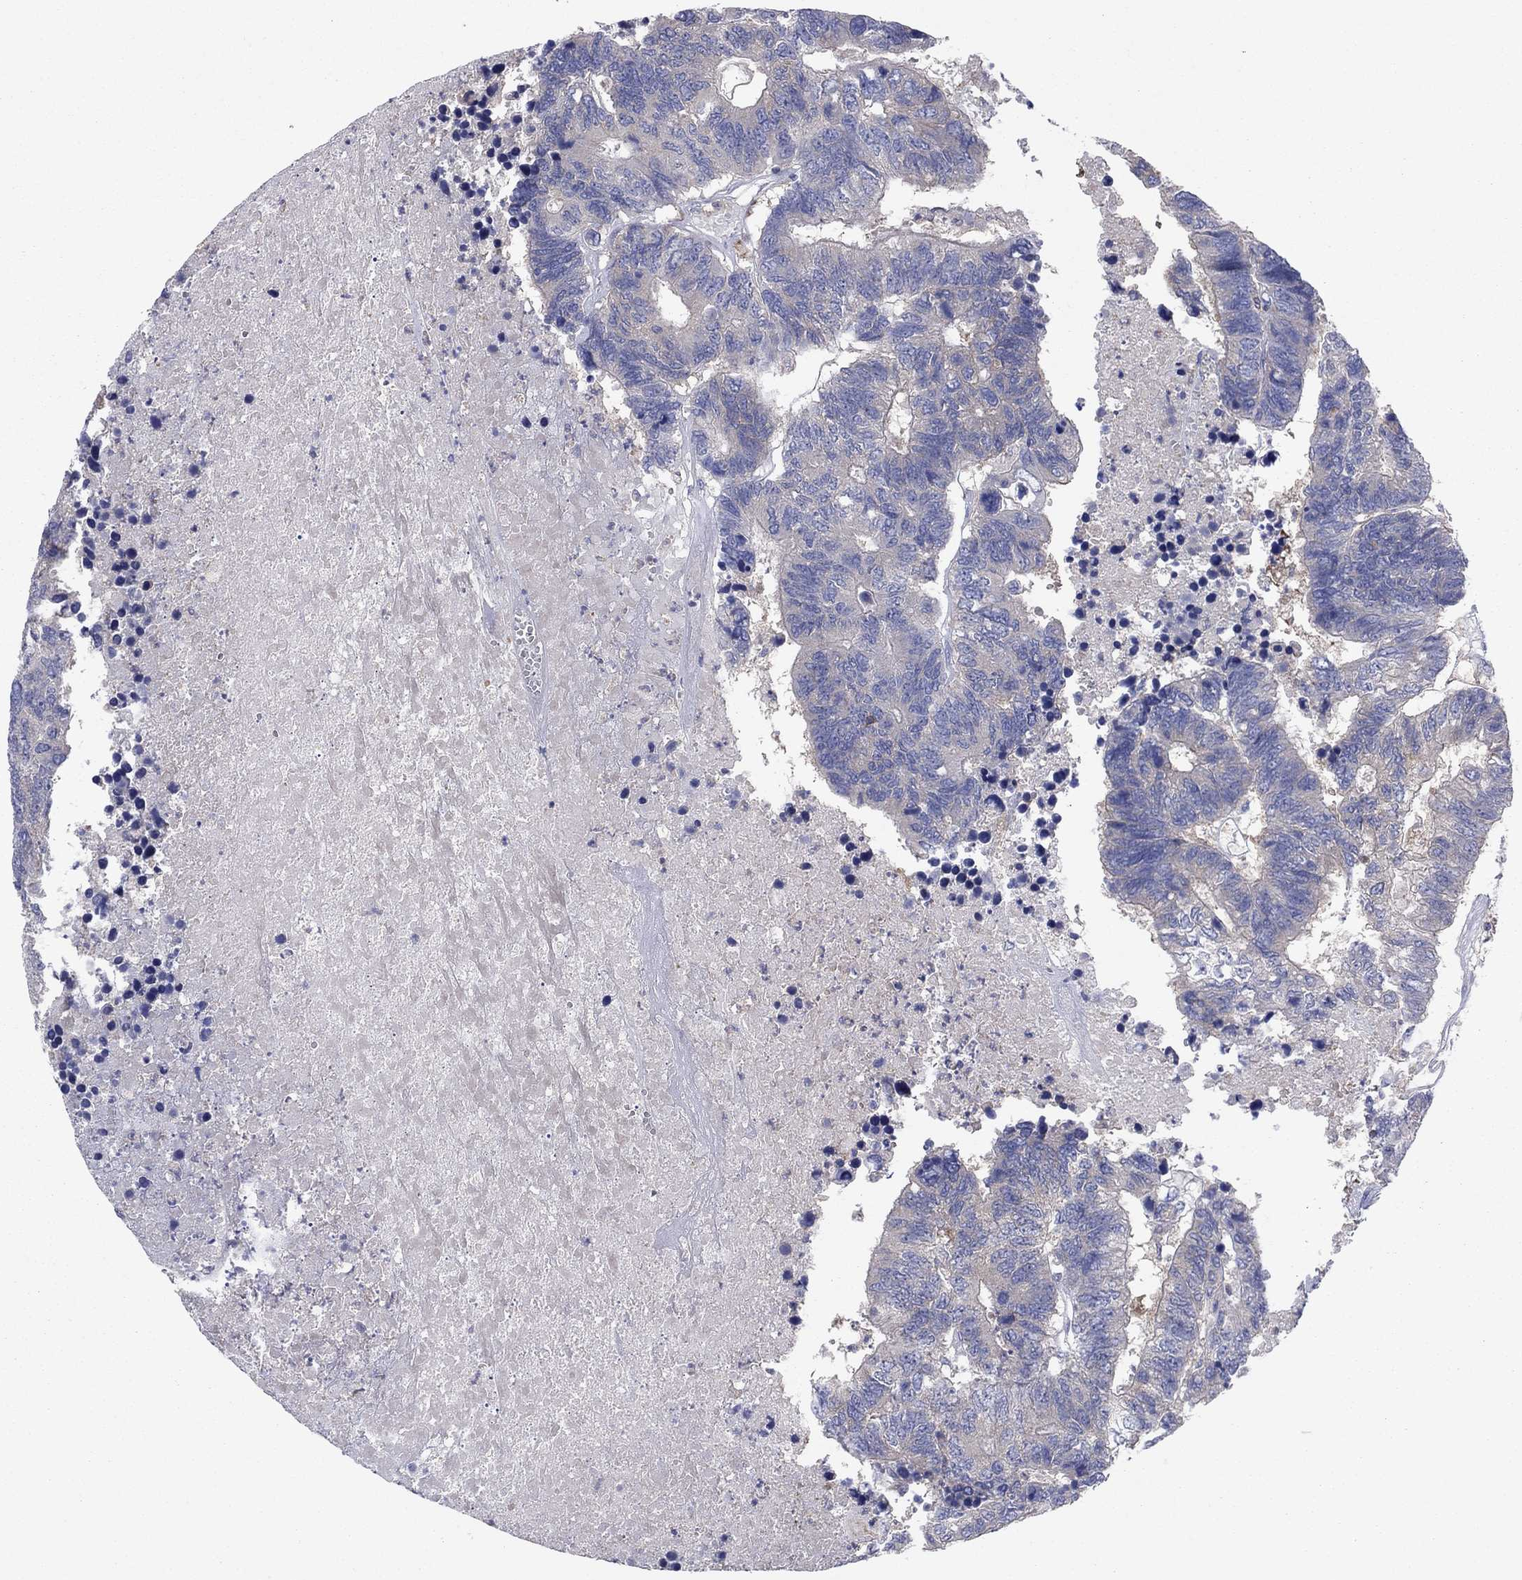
{"staining": {"intensity": "negative", "quantity": "none", "location": "none"}, "tissue": "colorectal cancer", "cell_type": "Tumor cells", "image_type": "cancer", "snomed": [{"axis": "morphology", "description": "Adenocarcinoma, NOS"}, {"axis": "topography", "description": "Colon"}], "caption": "The photomicrograph displays no staining of tumor cells in adenocarcinoma (colorectal). The staining was performed using DAB to visualize the protein expression in brown, while the nuclei were stained in blue with hematoxylin (Magnification: 20x).", "gene": "PVR", "patient": {"sex": "female", "age": 48}}